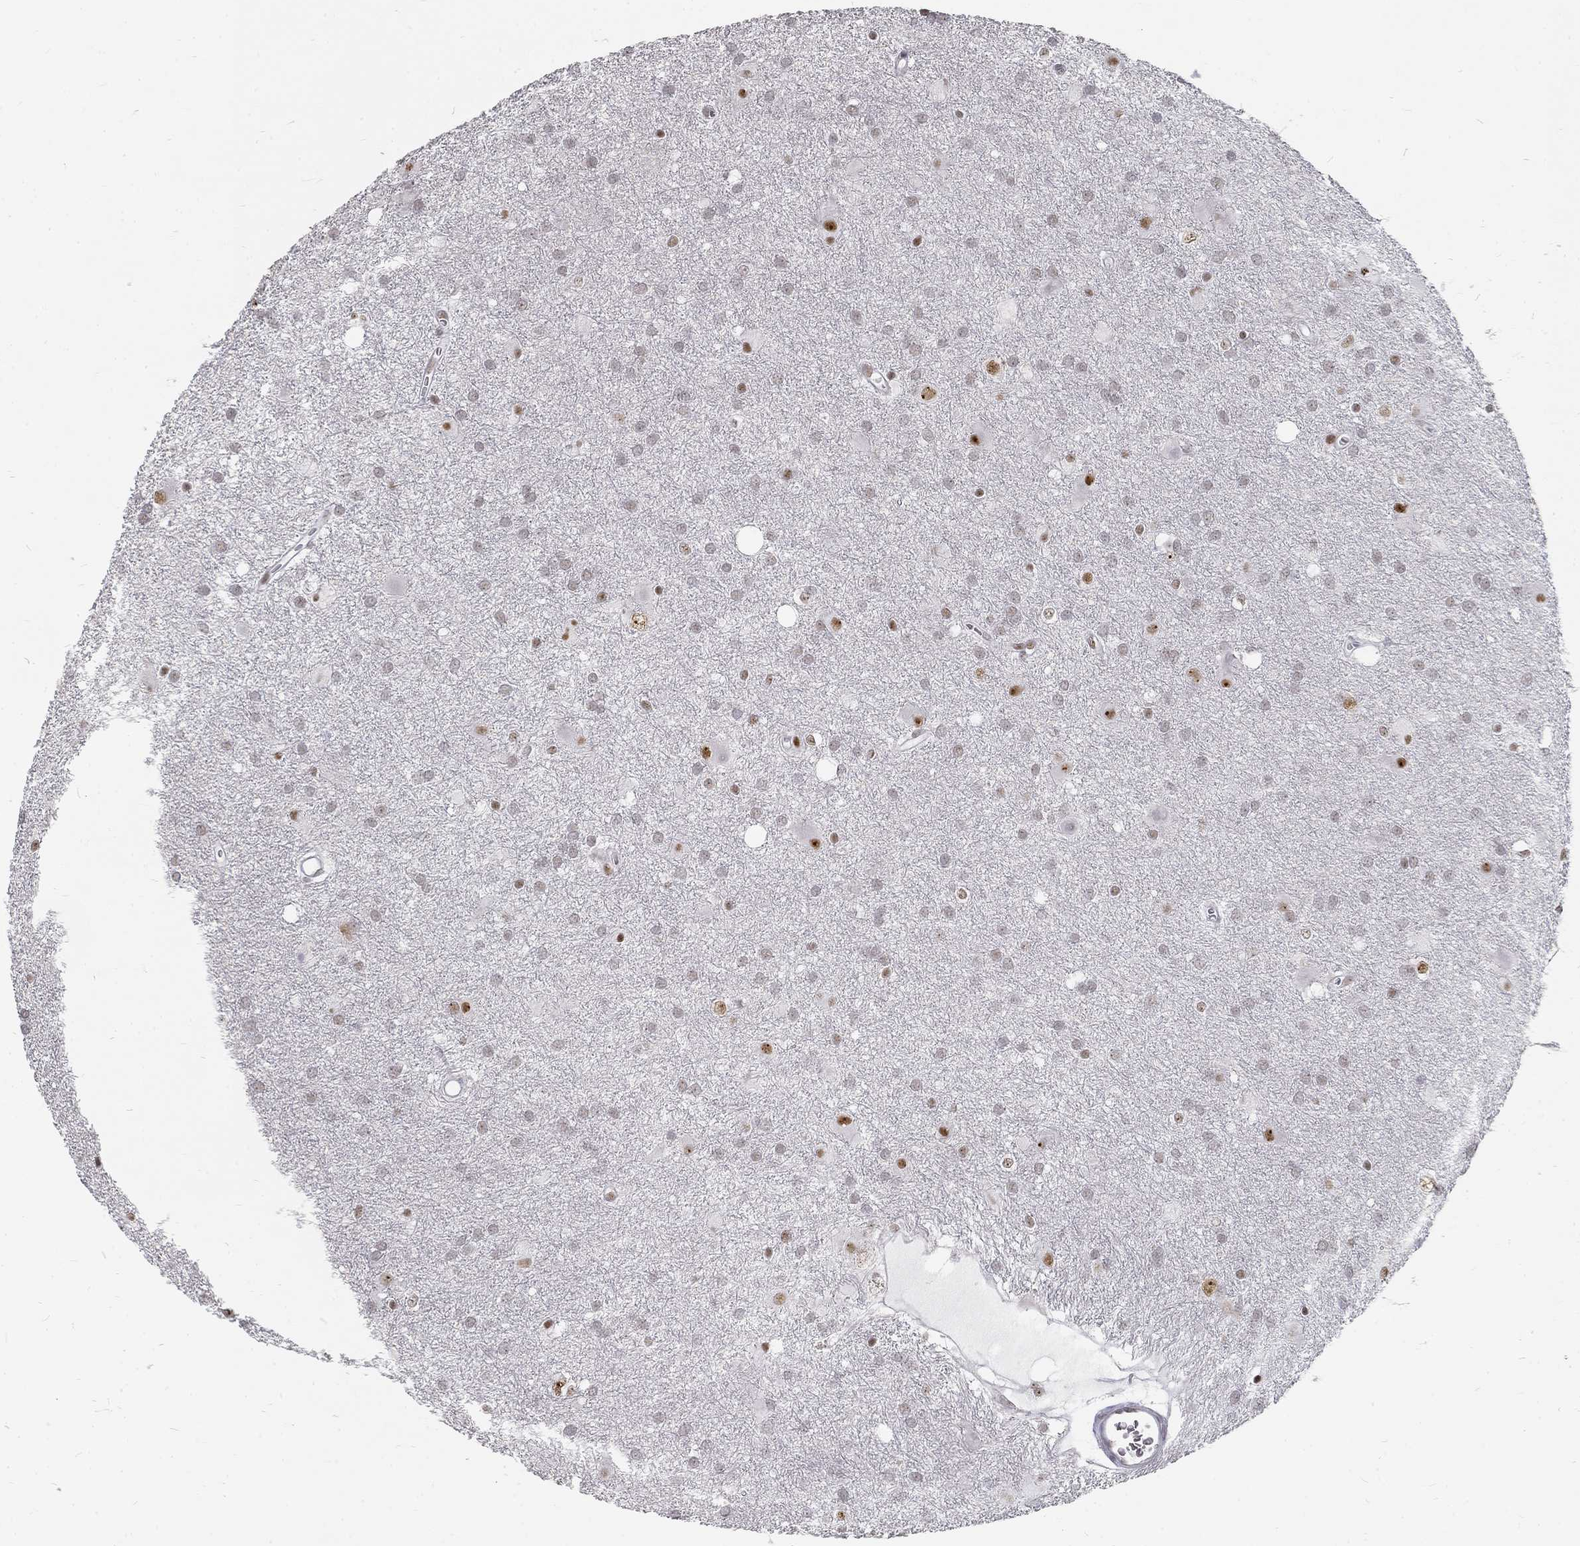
{"staining": {"intensity": "negative", "quantity": "none", "location": "none"}, "tissue": "glioma", "cell_type": "Tumor cells", "image_type": "cancer", "snomed": [{"axis": "morphology", "description": "Glioma, malignant, Low grade"}, {"axis": "topography", "description": "Brain"}], "caption": "Immunohistochemistry (IHC) image of human malignant low-grade glioma stained for a protein (brown), which exhibits no staining in tumor cells. Brightfield microscopy of immunohistochemistry (IHC) stained with DAB (3,3'-diaminobenzidine) (brown) and hematoxylin (blue), captured at high magnification.", "gene": "SNORC", "patient": {"sex": "male", "age": 58}}